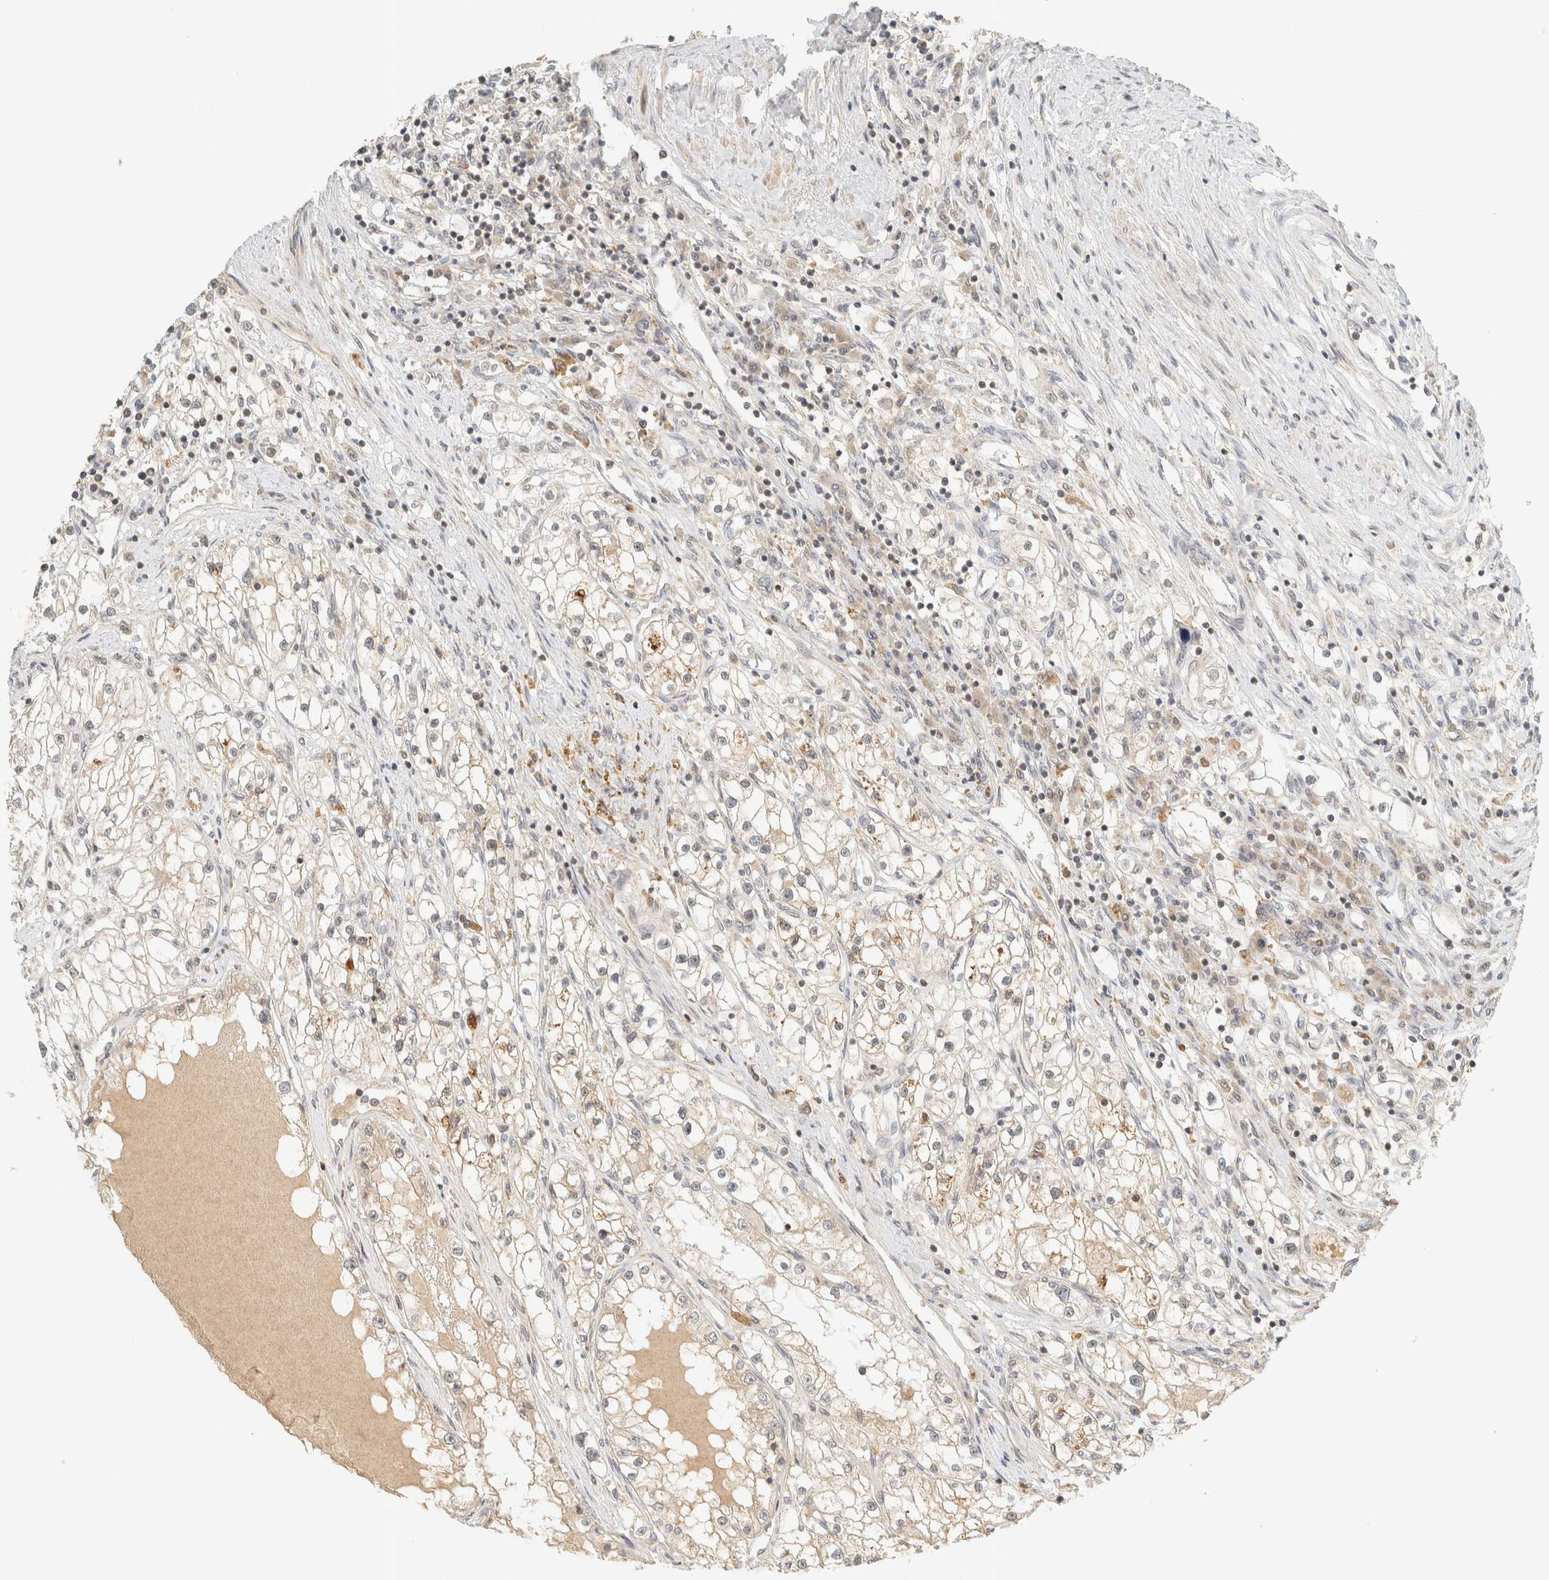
{"staining": {"intensity": "weak", "quantity": ">75%", "location": "cytoplasmic/membranous"}, "tissue": "renal cancer", "cell_type": "Tumor cells", "image_type": "cancer", "snomed": [{"axis": "morphology", "description": "Adenocarcinoma, NOS"}, {"axis": "topography", "description": "Kidney"}], "caption": "Tumor cells reveal weak cytoplasmic/membranous positivity in approximately >75% of cells in renal adenocarcinoma. (IHC, brightfield microscopy, high magnification).", "gene": "KIFAP3", "patient": {"sex": "male", "age": 68}}